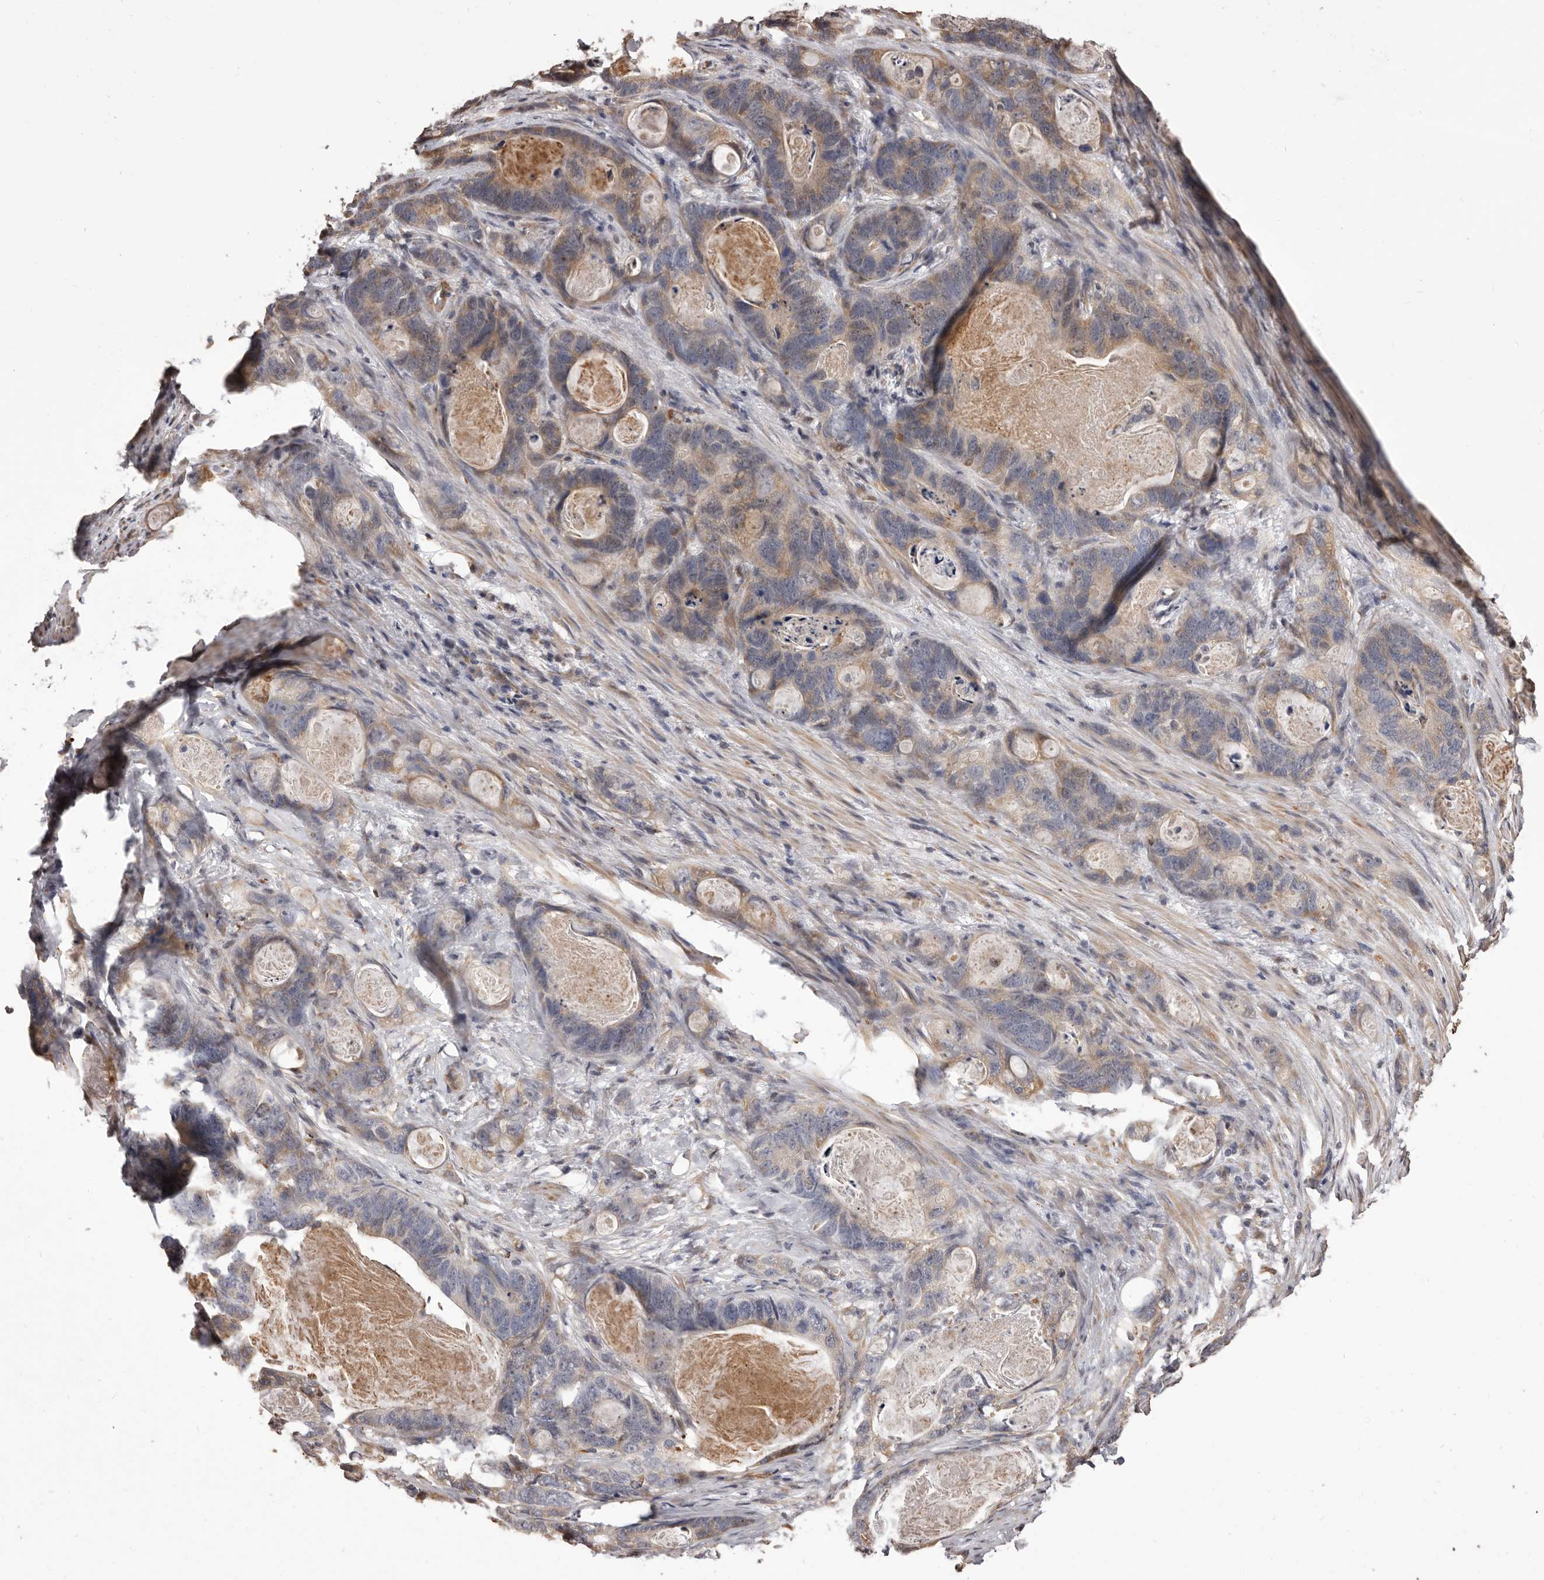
{"staining": {"intensity": "weak", "quantity": "25%-75%", "location": "cytoplasmic/membranous"}, "tissue": "stomach cancer", "cell_type": "Tumor cells", "image_type": "cancer", "snomed": [{"axis": "morphology", "description": "Normal tissue, NOS"}, {"axis": "morphology", "description": "Adenocarcinoma, NOS"}, {"axis": "topography", "description": "Stomach"}], "caption": "Immunohistochemistry (IHC) of human adenocarcinoma (stomach) displays low levels of weak cytoplasmic/membranous staining in about 25%-75% of tumor cells.", "gene": "ALPK1", "patient": {"sex": "female", "age": 89}}